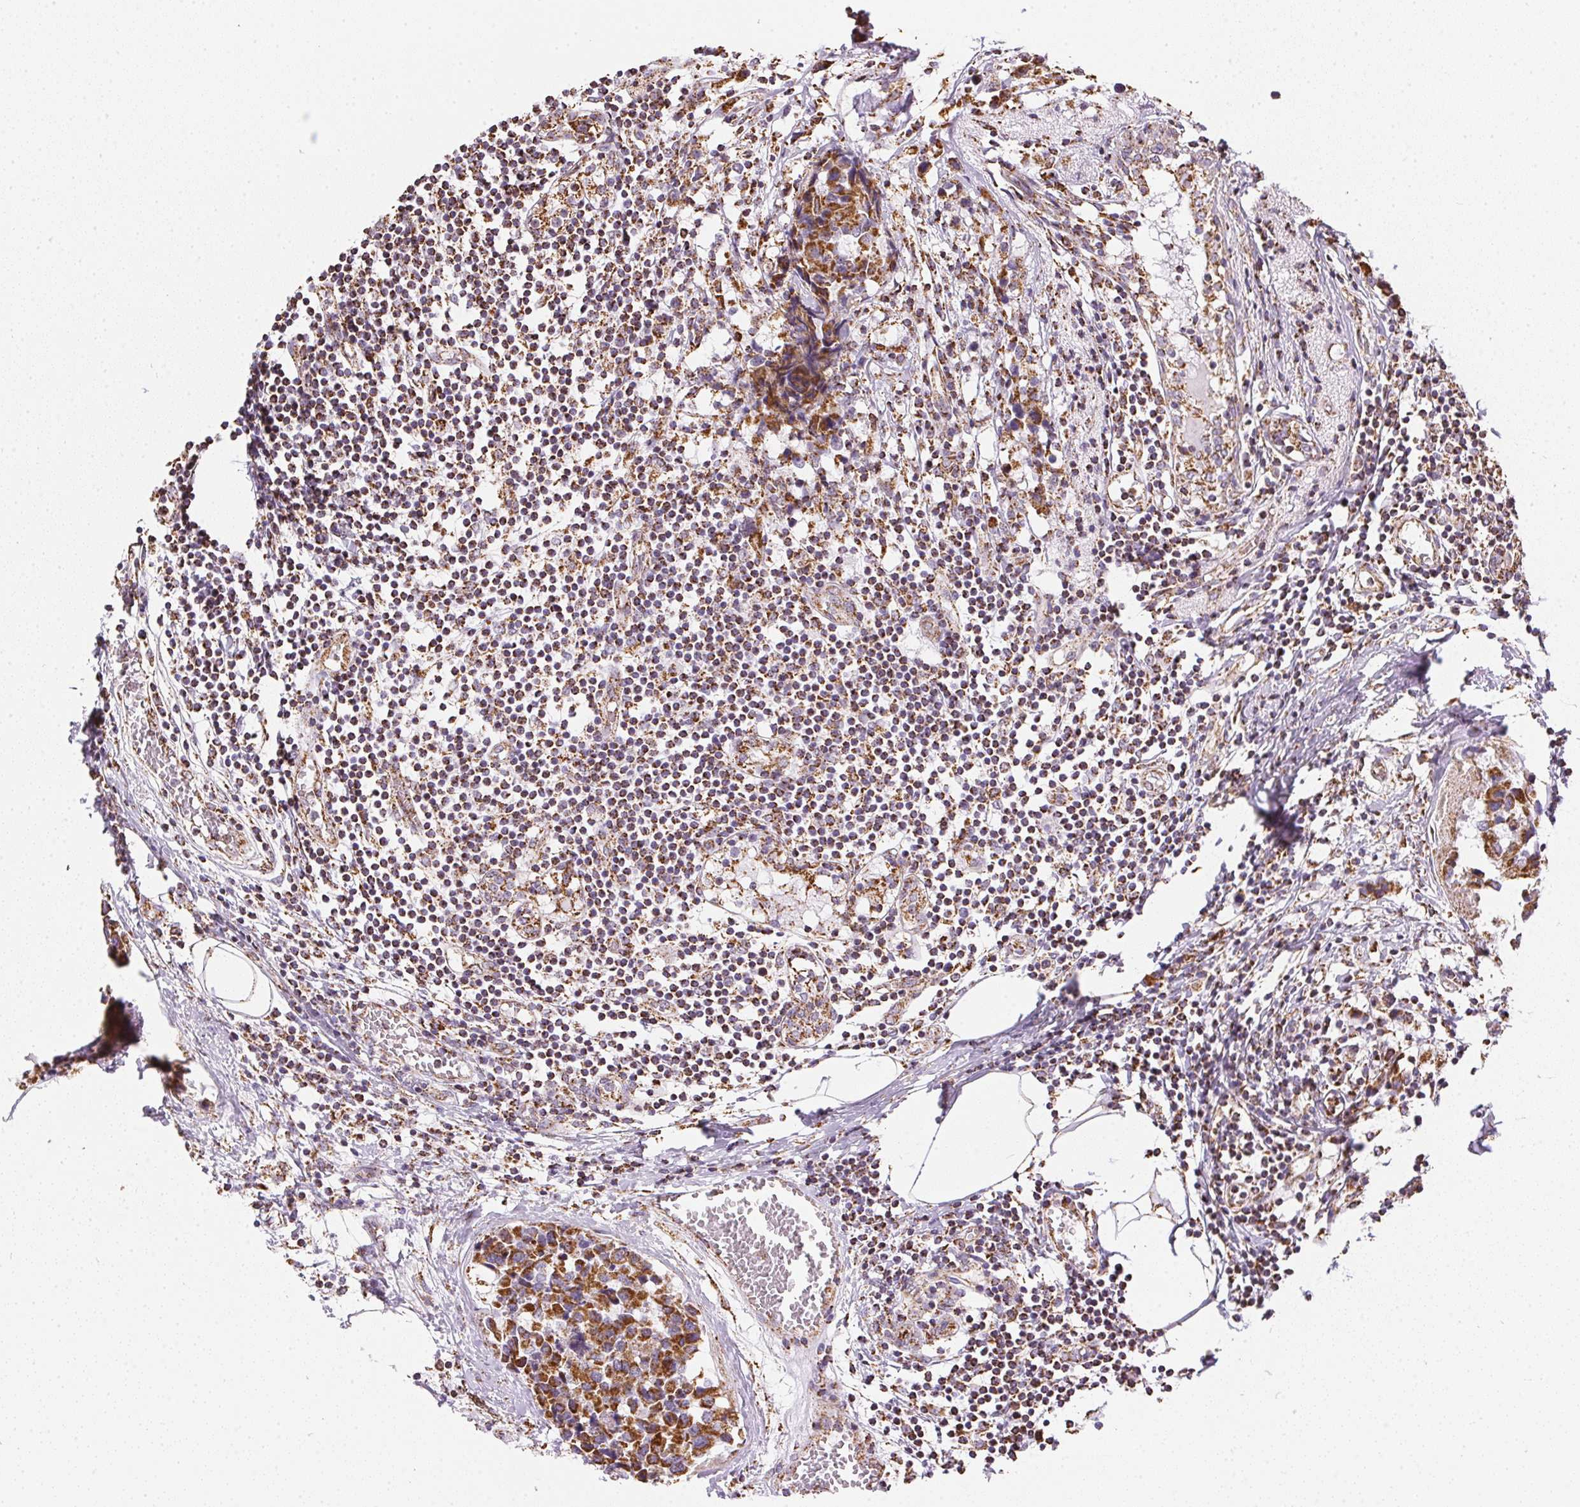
{"staining": {"intensity": "strong", "quantity": ">75%", "location": "cytoplasmic/membranous"}, "tissue": "breast cancer", "cell_type": "Tumor cells", "image_type": "cancer", "snomed": [{"axis": "morphology", "description": "Lobular carcinoma"}, {"axis": "topography", "description": "Breast"}], "caption": "Breast cancer was stained to show a protein in brown. There is high levels of strong cytoplasmic/membranous staining in approximately >75% of tumor cells.", "gene": "MAPK11", "patient": {"sex": "female", "age": 59}}